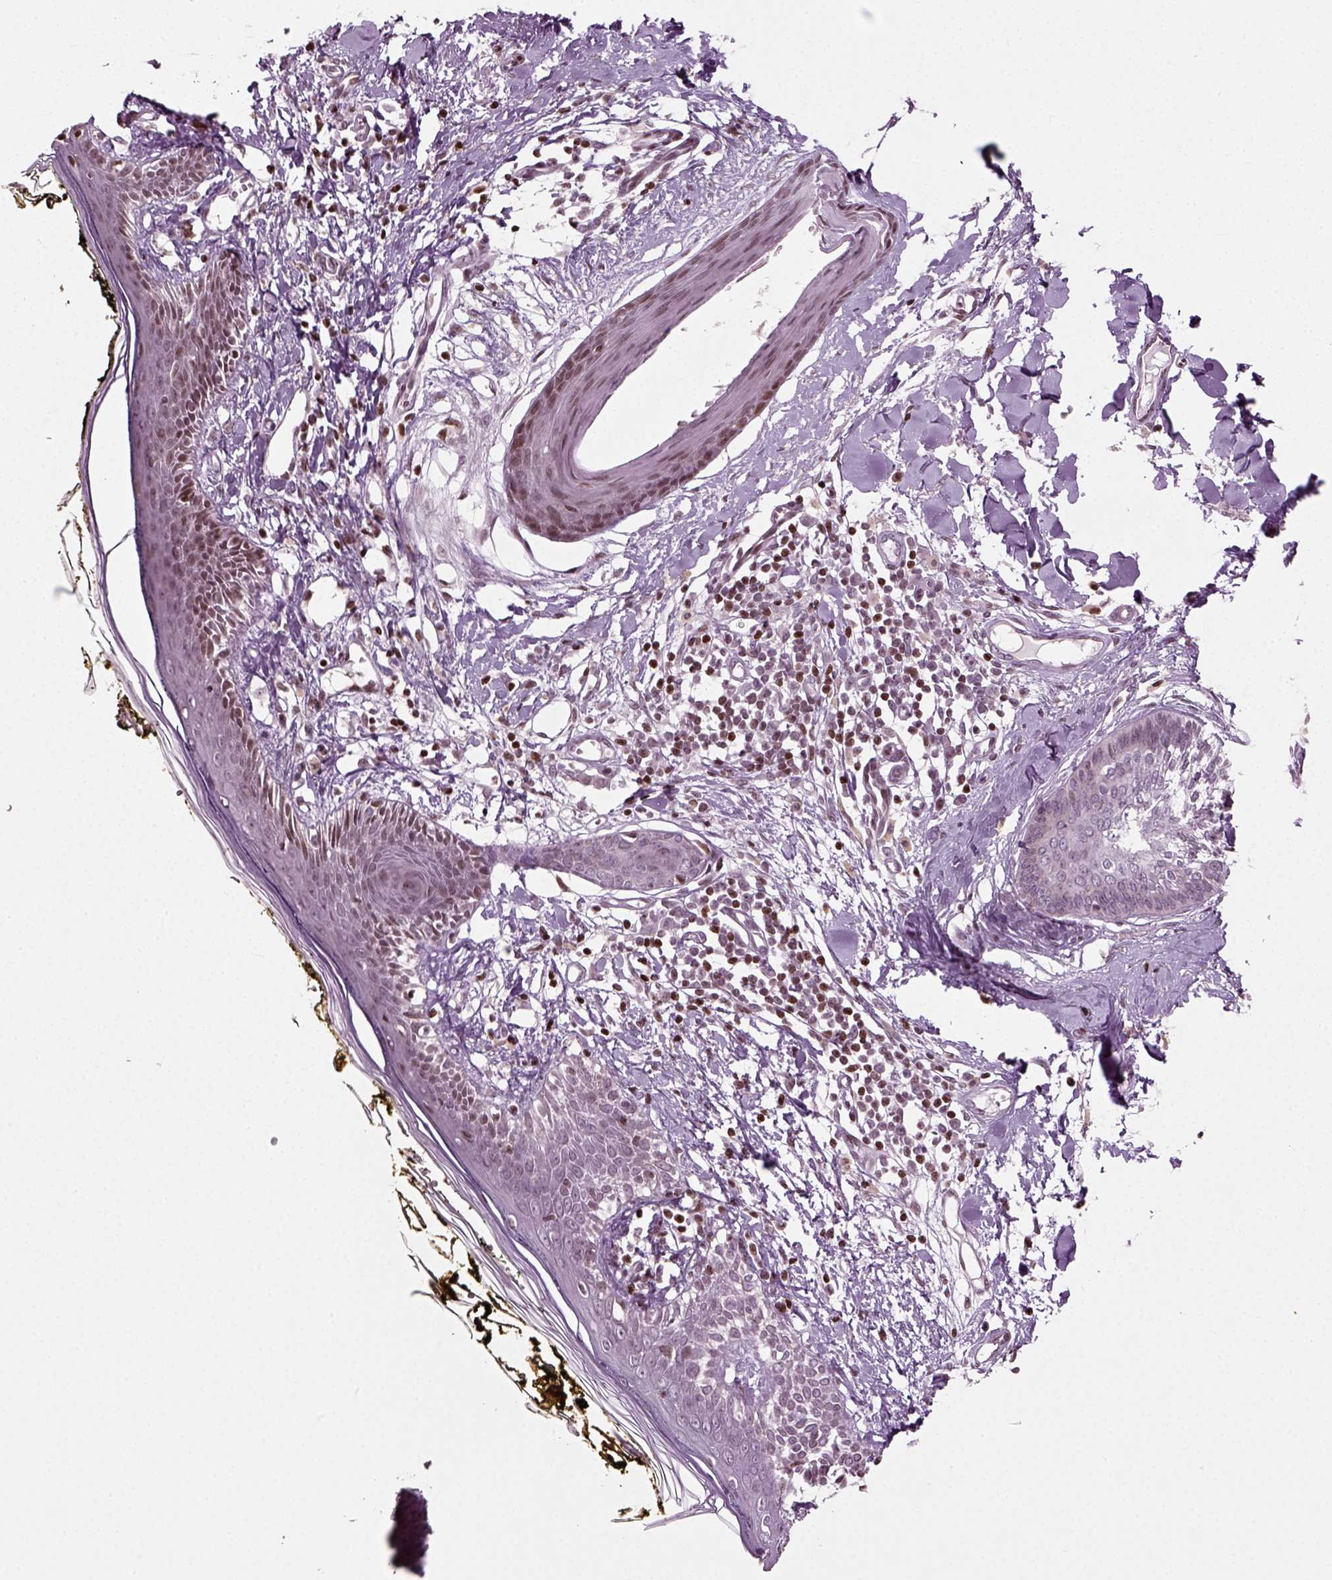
{"staining": {"intensity": "negative", "quantity": "none", "location": "none"}, "tissue": "skin", "cell_type": "Fibroblasts", "image_type": "normal", "snomed": [{"axis": "morphology", "description": "Normal tissue, NOS"}, {"axis": "topography", "description": "Skin"}], "caption": "This image is of benign skin stained with immunohistochemistry (IHC) to label a protein in brown with the nuclei are counter-stained blue. There is no expression in fibroblasts.", "gene": "HEYL", "patient": {"sex": "male", "age": 76}}